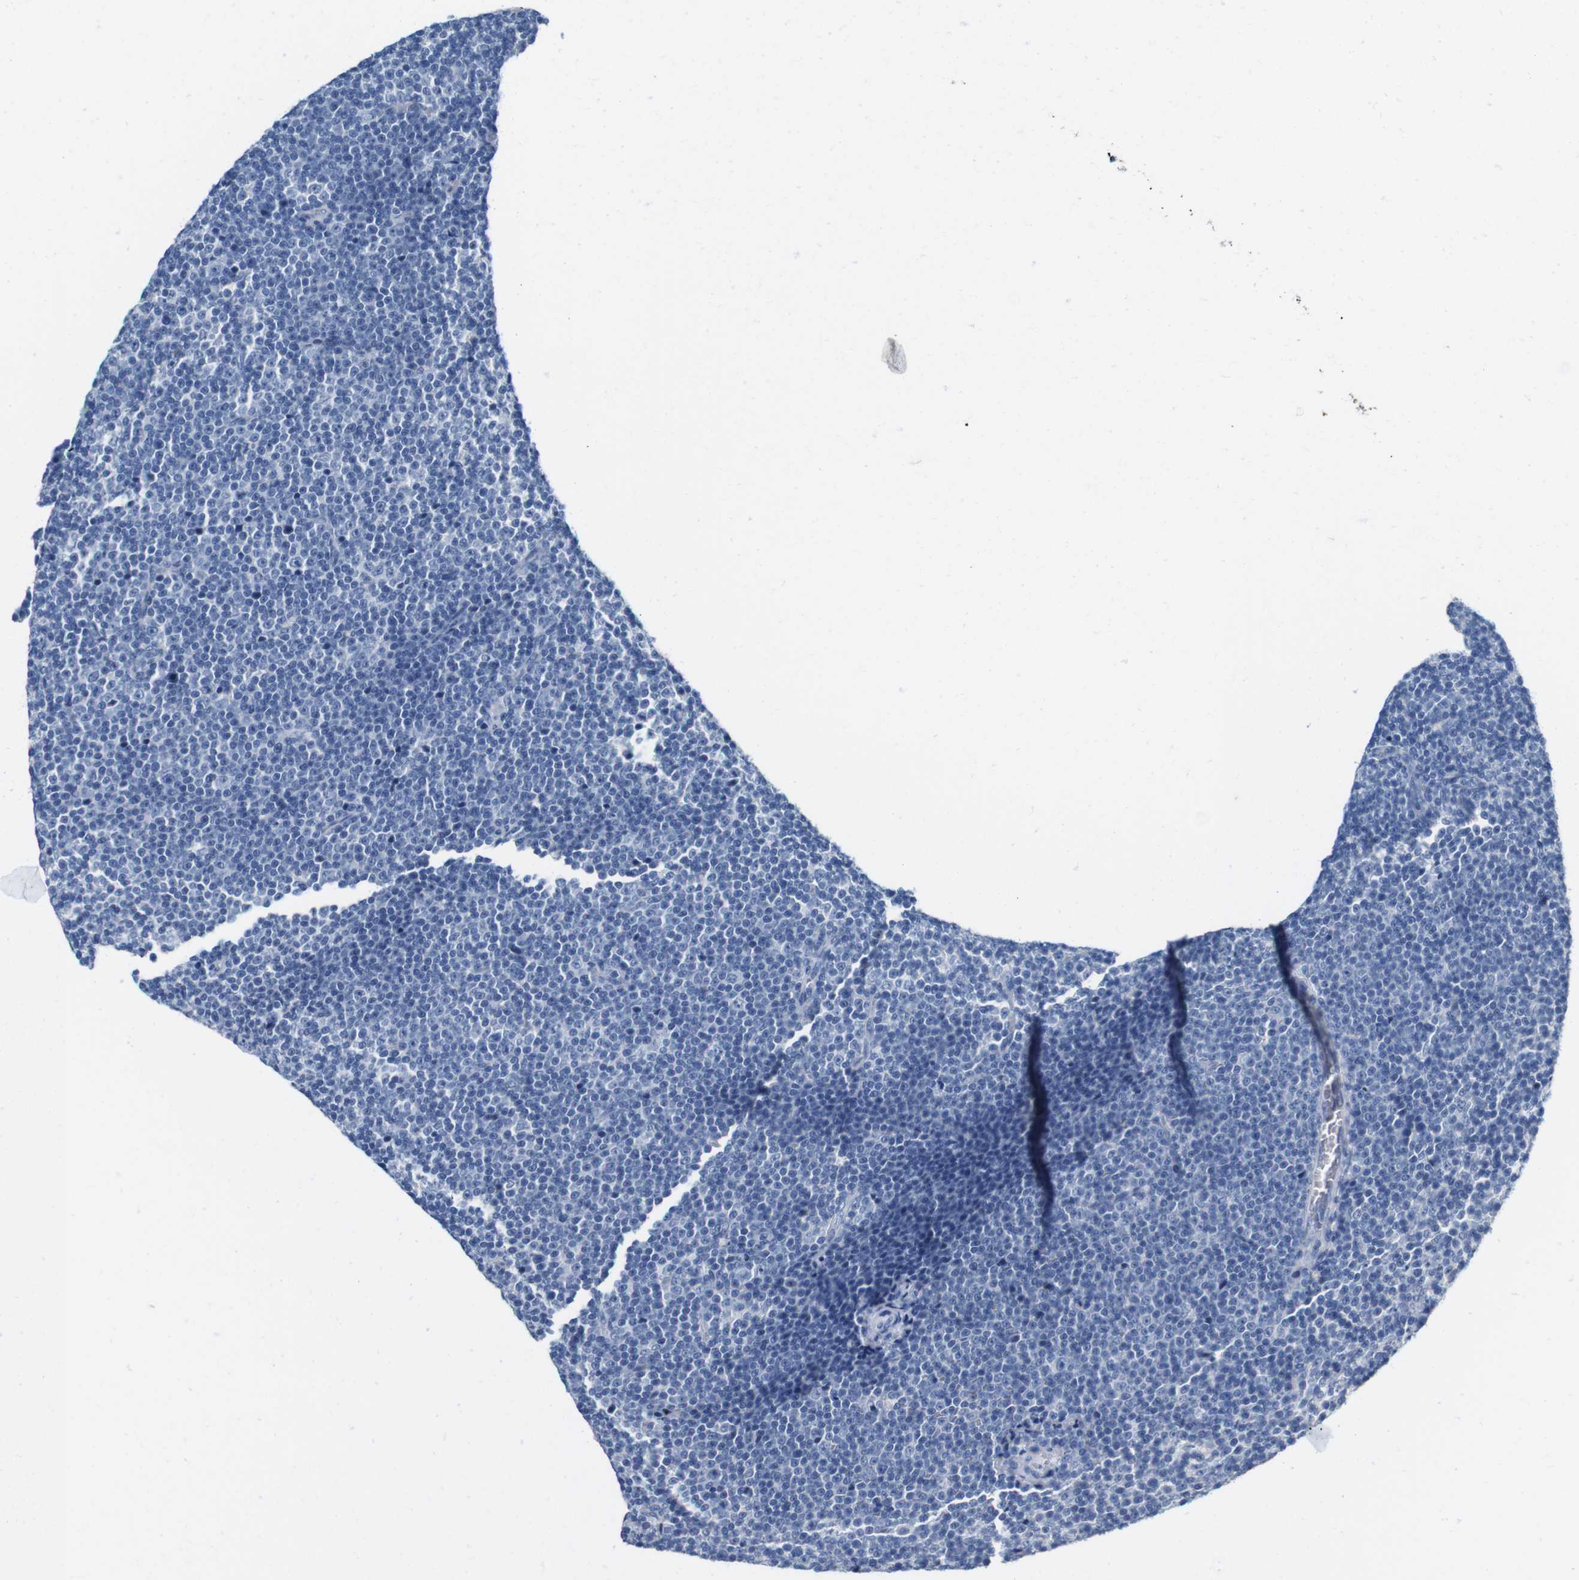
{"staining": {"intensity": "negative", "quantity": "none", "location": "none"}, "tissue": "lymphoma", "cell_type": "Tumor cells", "image_type": "cancer", "snomed": [{"axis": "morphology", "description": "Malignant lymphoma, non-Hodgkin's type, Low grade"}, {"axis": "topography", "description": "Lymph node"}], "caption": "High magnification brightfield microscopy of low-grade malignant lymphoma, non-Hodgkin's type stained with DAB (brown) and counterstained with hematoxylin (blue): tumor cells show no significant staining. Nuclei are stained in blue.", "gene": "IGSF8", "patient": {"sex": "female", "age": 67}}